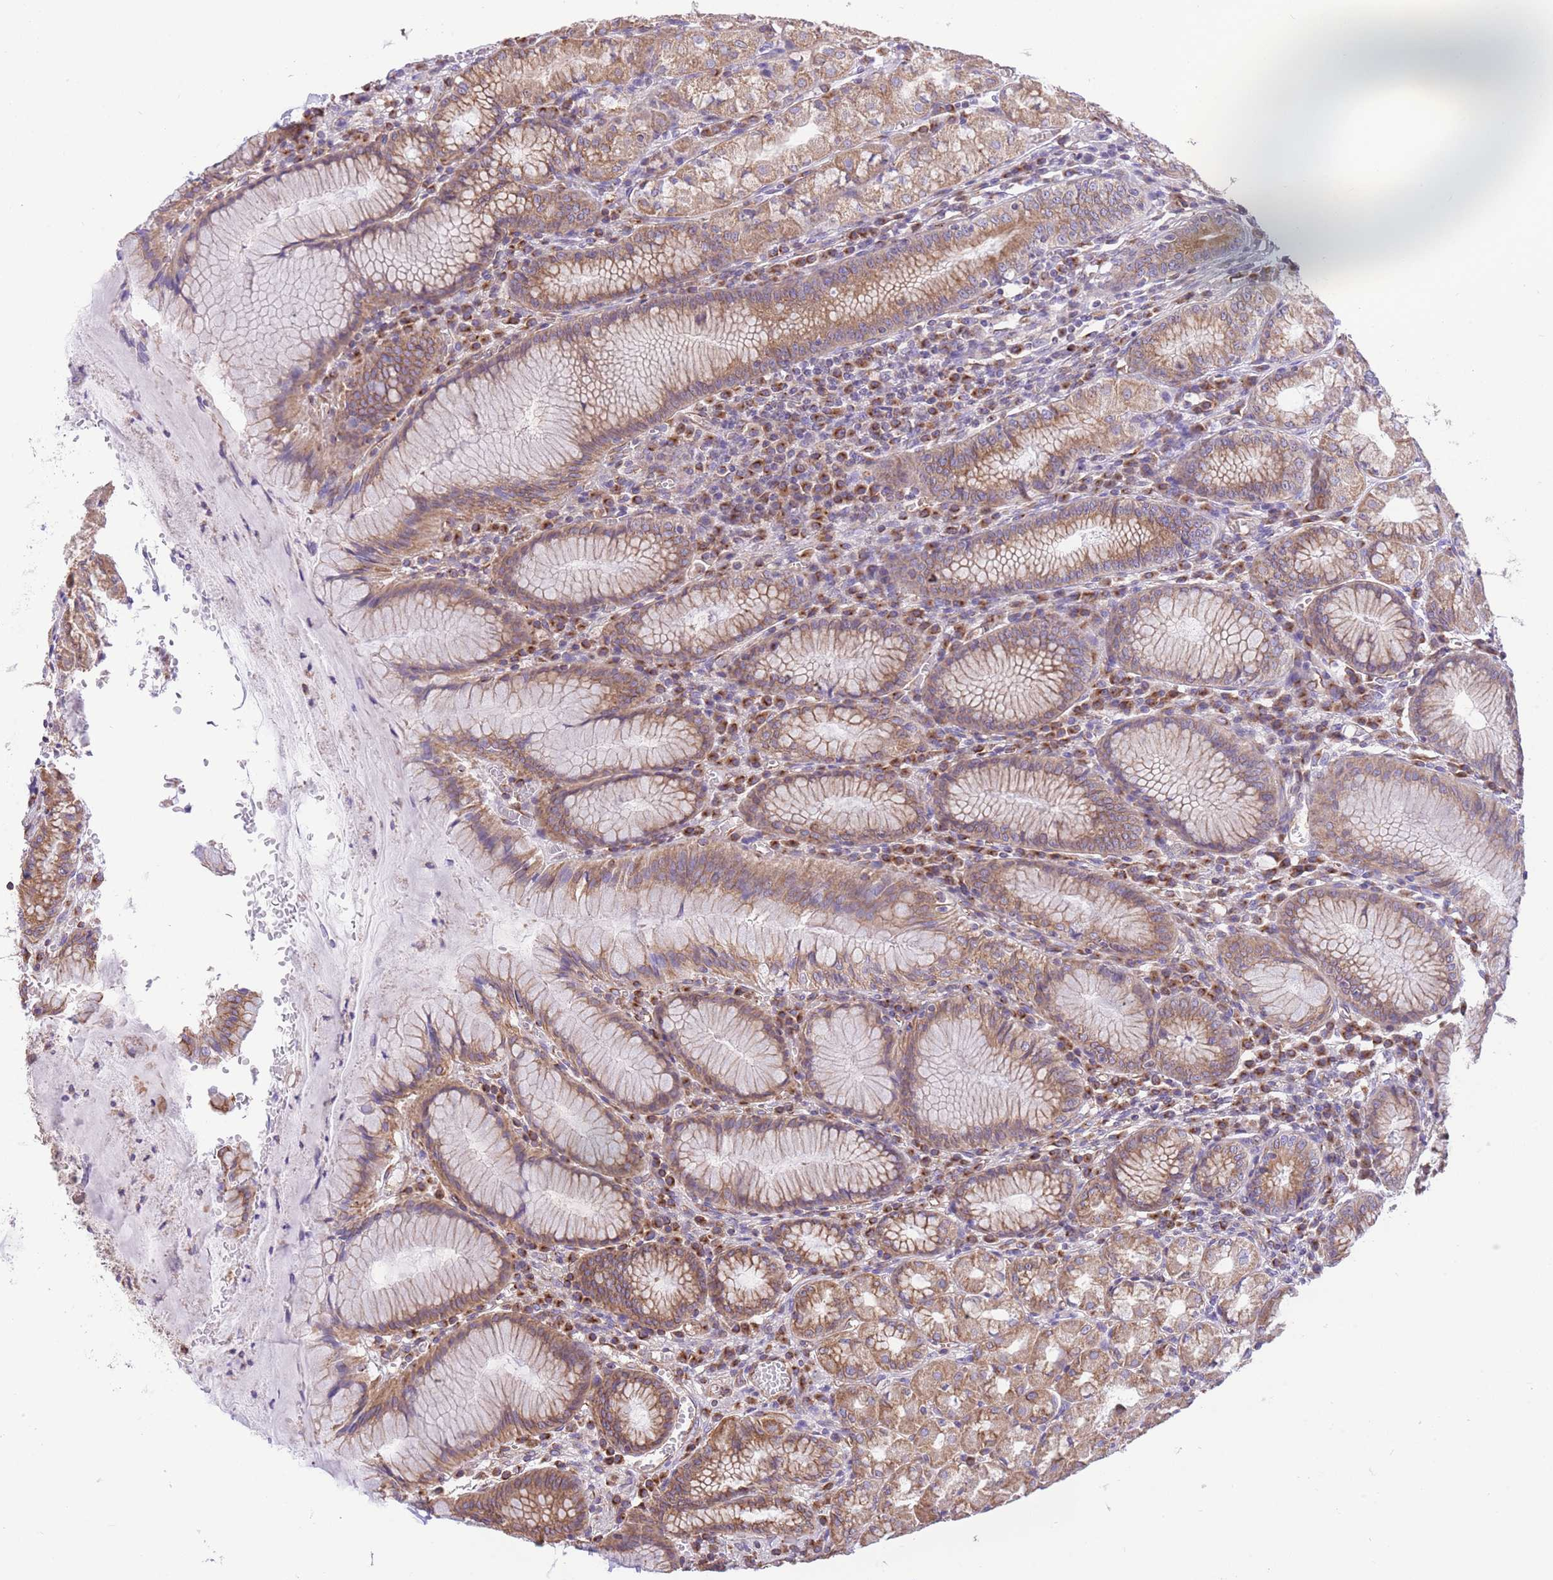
{"staining": {"intensity": "moderate", "quantity": ">75%", "location": "cytoplasmic/membranous"}, "tissue": "stomach", "cell_type": "Glandular cells", "image_type": "normal", "snomed": [{"axis": "morphology", "description": "Normal tissue, NOS"}, {"axis": "topography", "description": "Stomach"}], "caption": "An immunohistochemistry (IHC) photomicrograph of unremarkable tissue is shown. Protein staining in brown shows moderate cytoplasmic/membranous positivity in stomach within glandular cells.", "gene": "RHOU", "patient": {"sex": "male", "age": 55}}